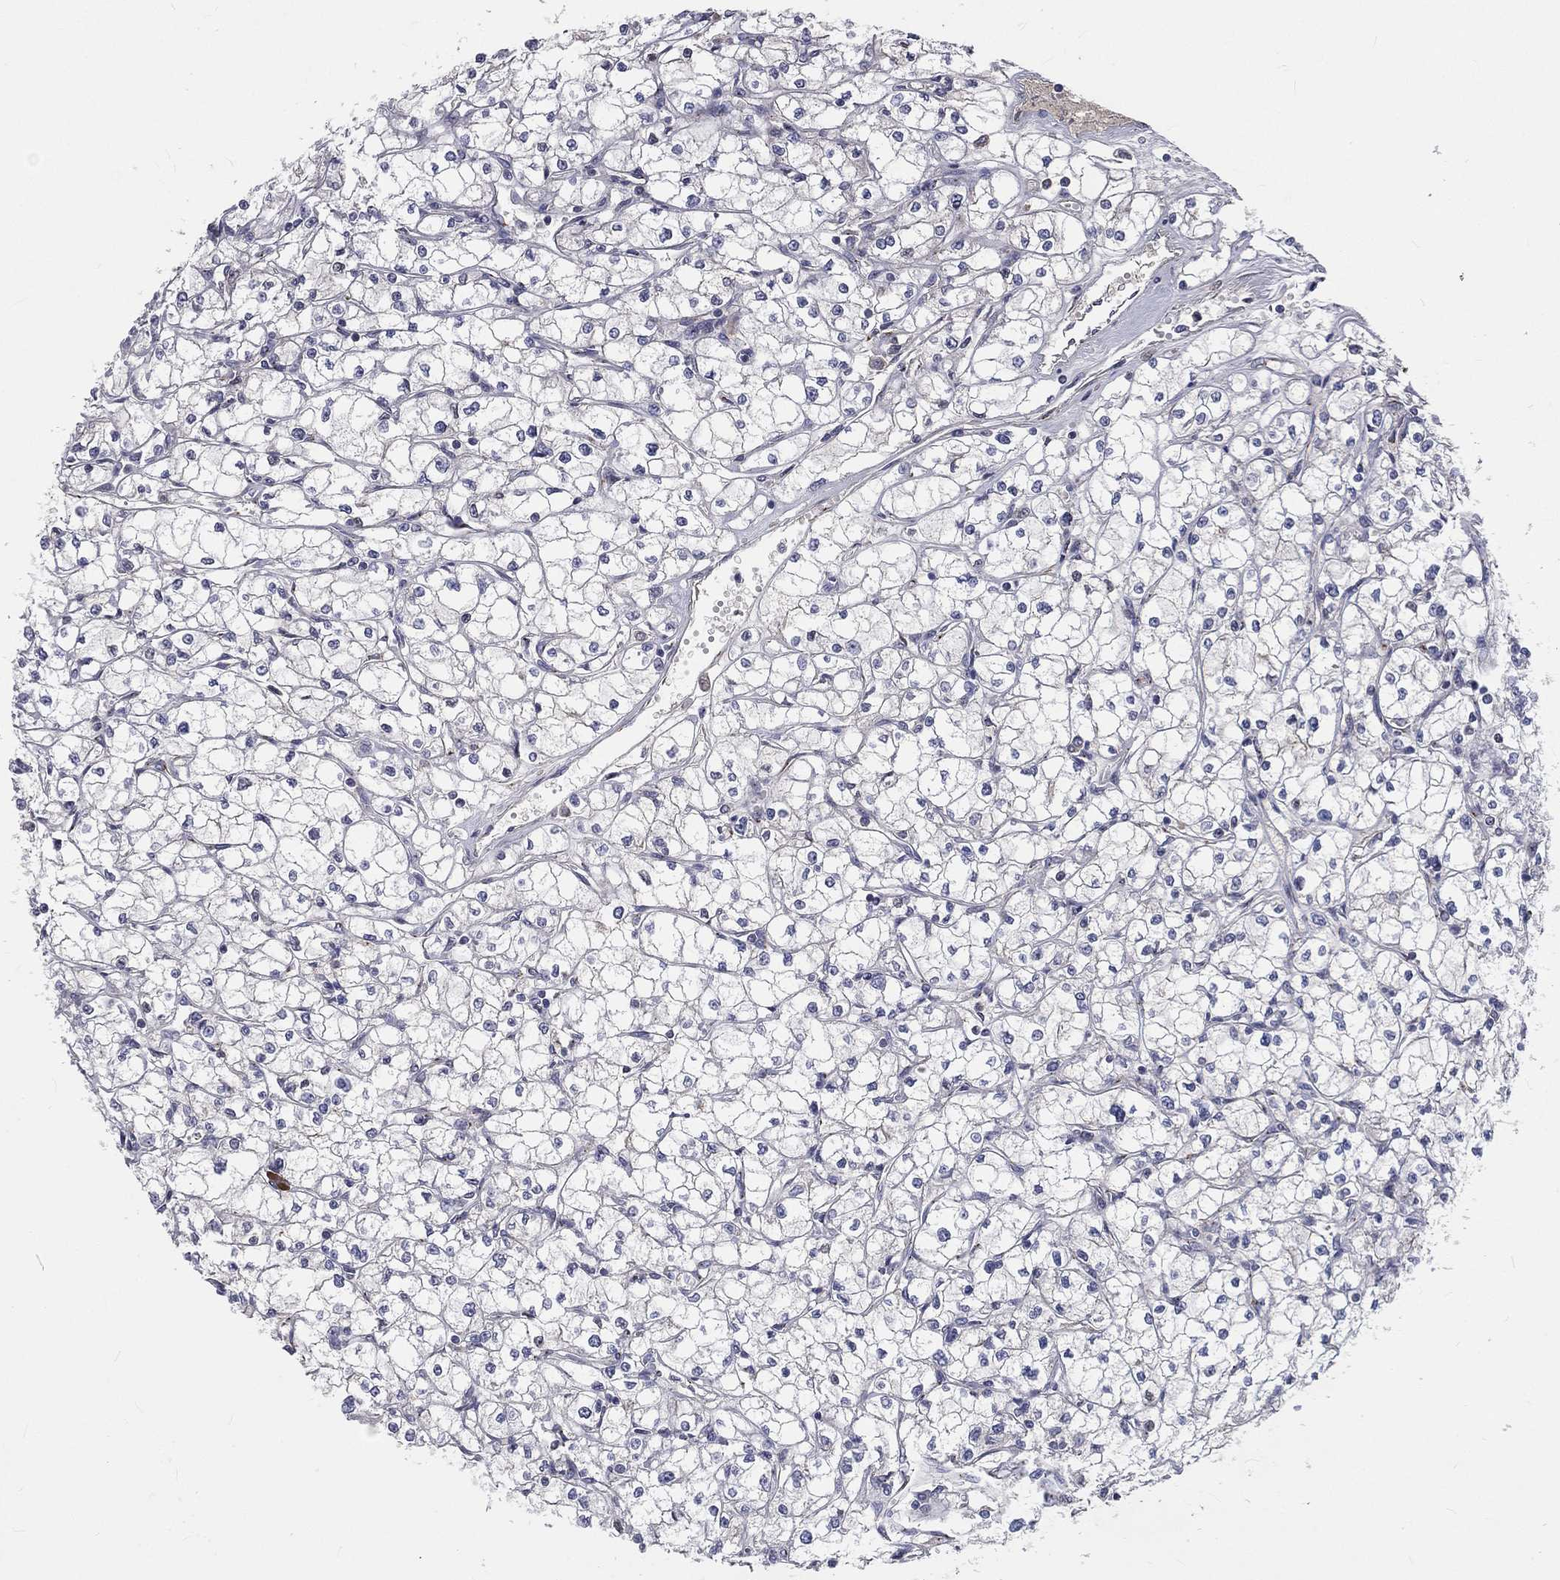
{"staining": {"intensity": "negative", "quantity": "none", "location": "none"}, "tissue": "renal cancer", "cell_type": "Tumor cells", "image_type": "cancer", "snomed": [{"axis": "morphology", "description": "Adenocarcinoma, NOS"}, {"axis": "topography", "description": "Kidney"}], "caption": "Human renal cancer stained for a protein using IHC demonstrates no expression in tumor cells.", "gene": "CROCC", "patient": {"sex": "male", "age": 67}}